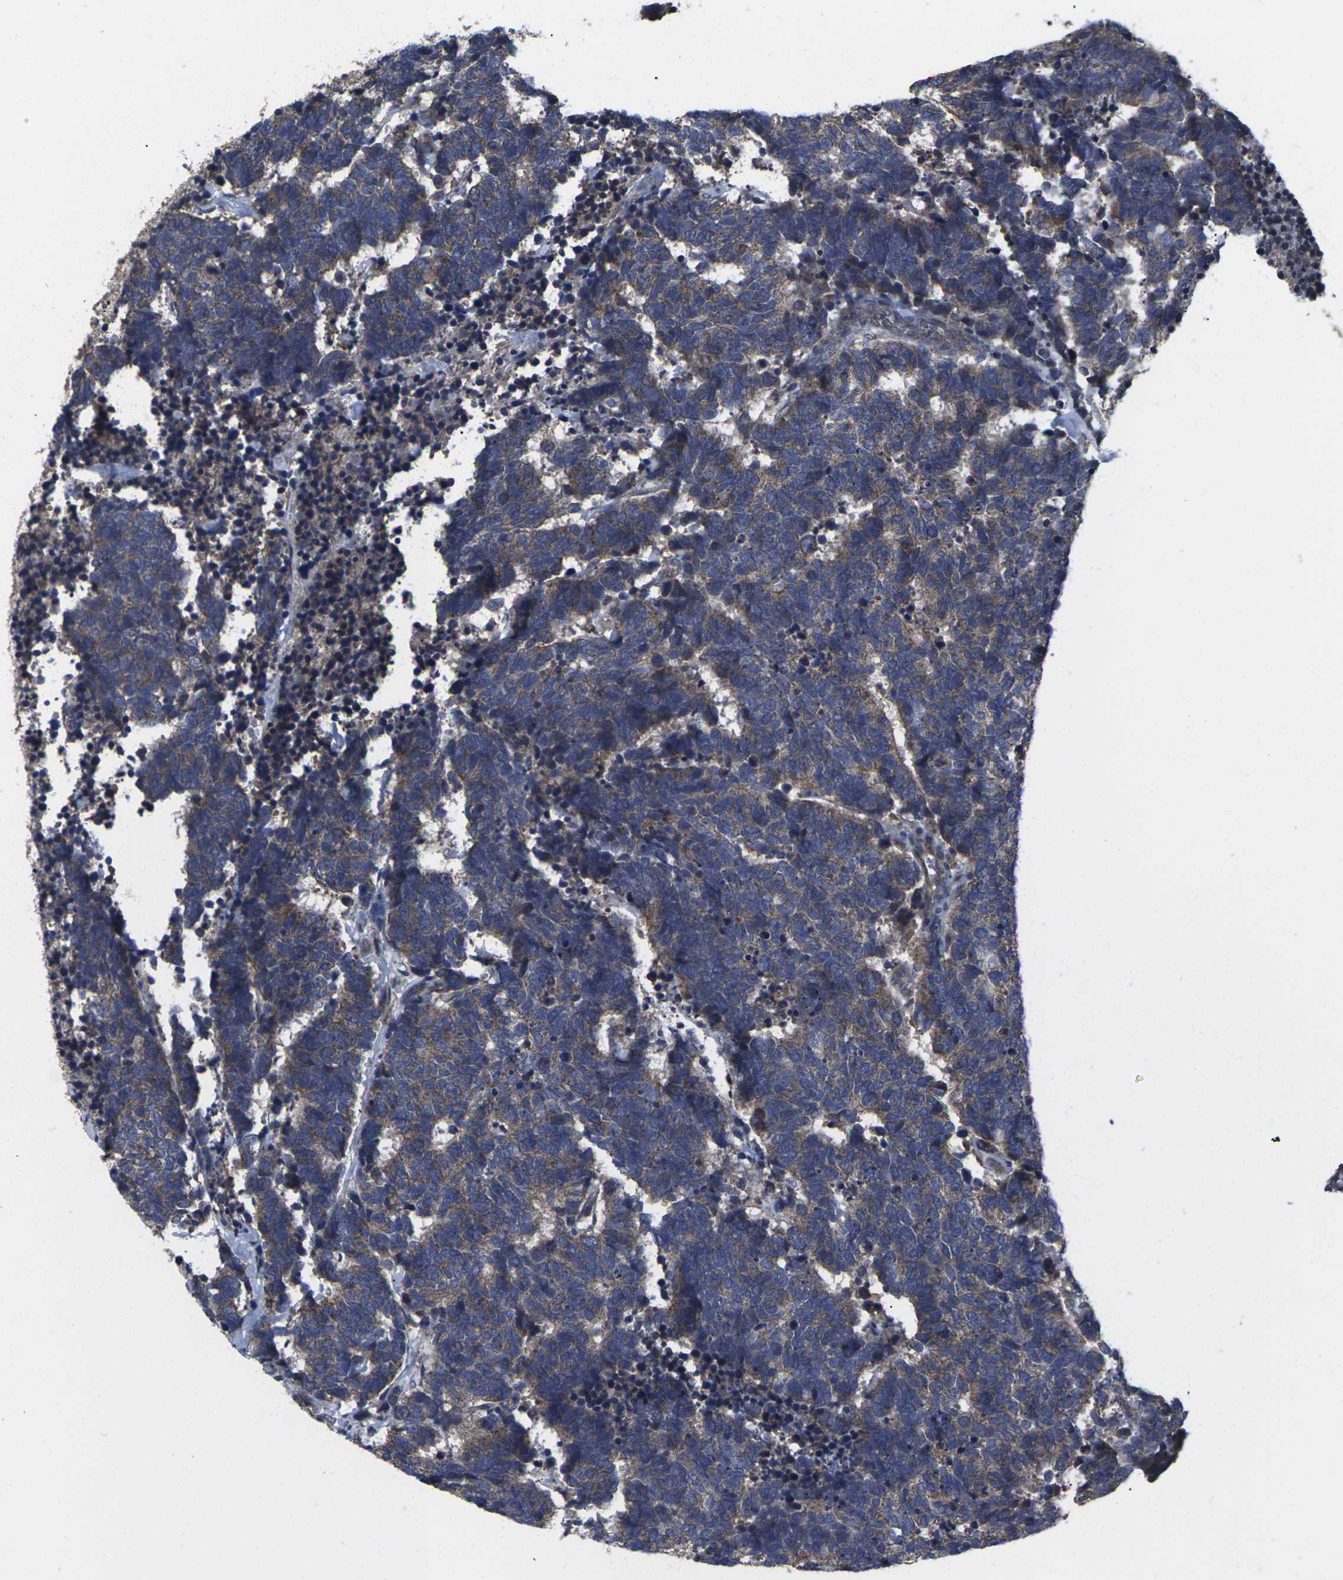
{"staining": {"intensity": "moderate", "quantity": ">75%", "location": "cytoplasmic/membranous"}, "tissue": "carcinoid", "cell_type": "Tumor cells", "image_type": "cancer", "snomed": [{"axis": "morphology", "description": "Carcinoma, NOS"}, {"axis": "morphology", "description": "Carcinoid, malignant, NOS"}, {"axis": "topography", "description": "Urinary bladder"}], "caption": "Carcinoid stained with DAB immunohistochemistry (IHC) reveals medium levels of moderate cytoplasmic/membranous staining in about >75% of tumor cells. (Stains: DAB (3,3'-diaminobenzidine) in brown, nuclei in blue, Microscopy: brightfield microscopy at high magnification).", "gene": "MAPKAPK2", "patient": {"sex": "male", "age": 57}}